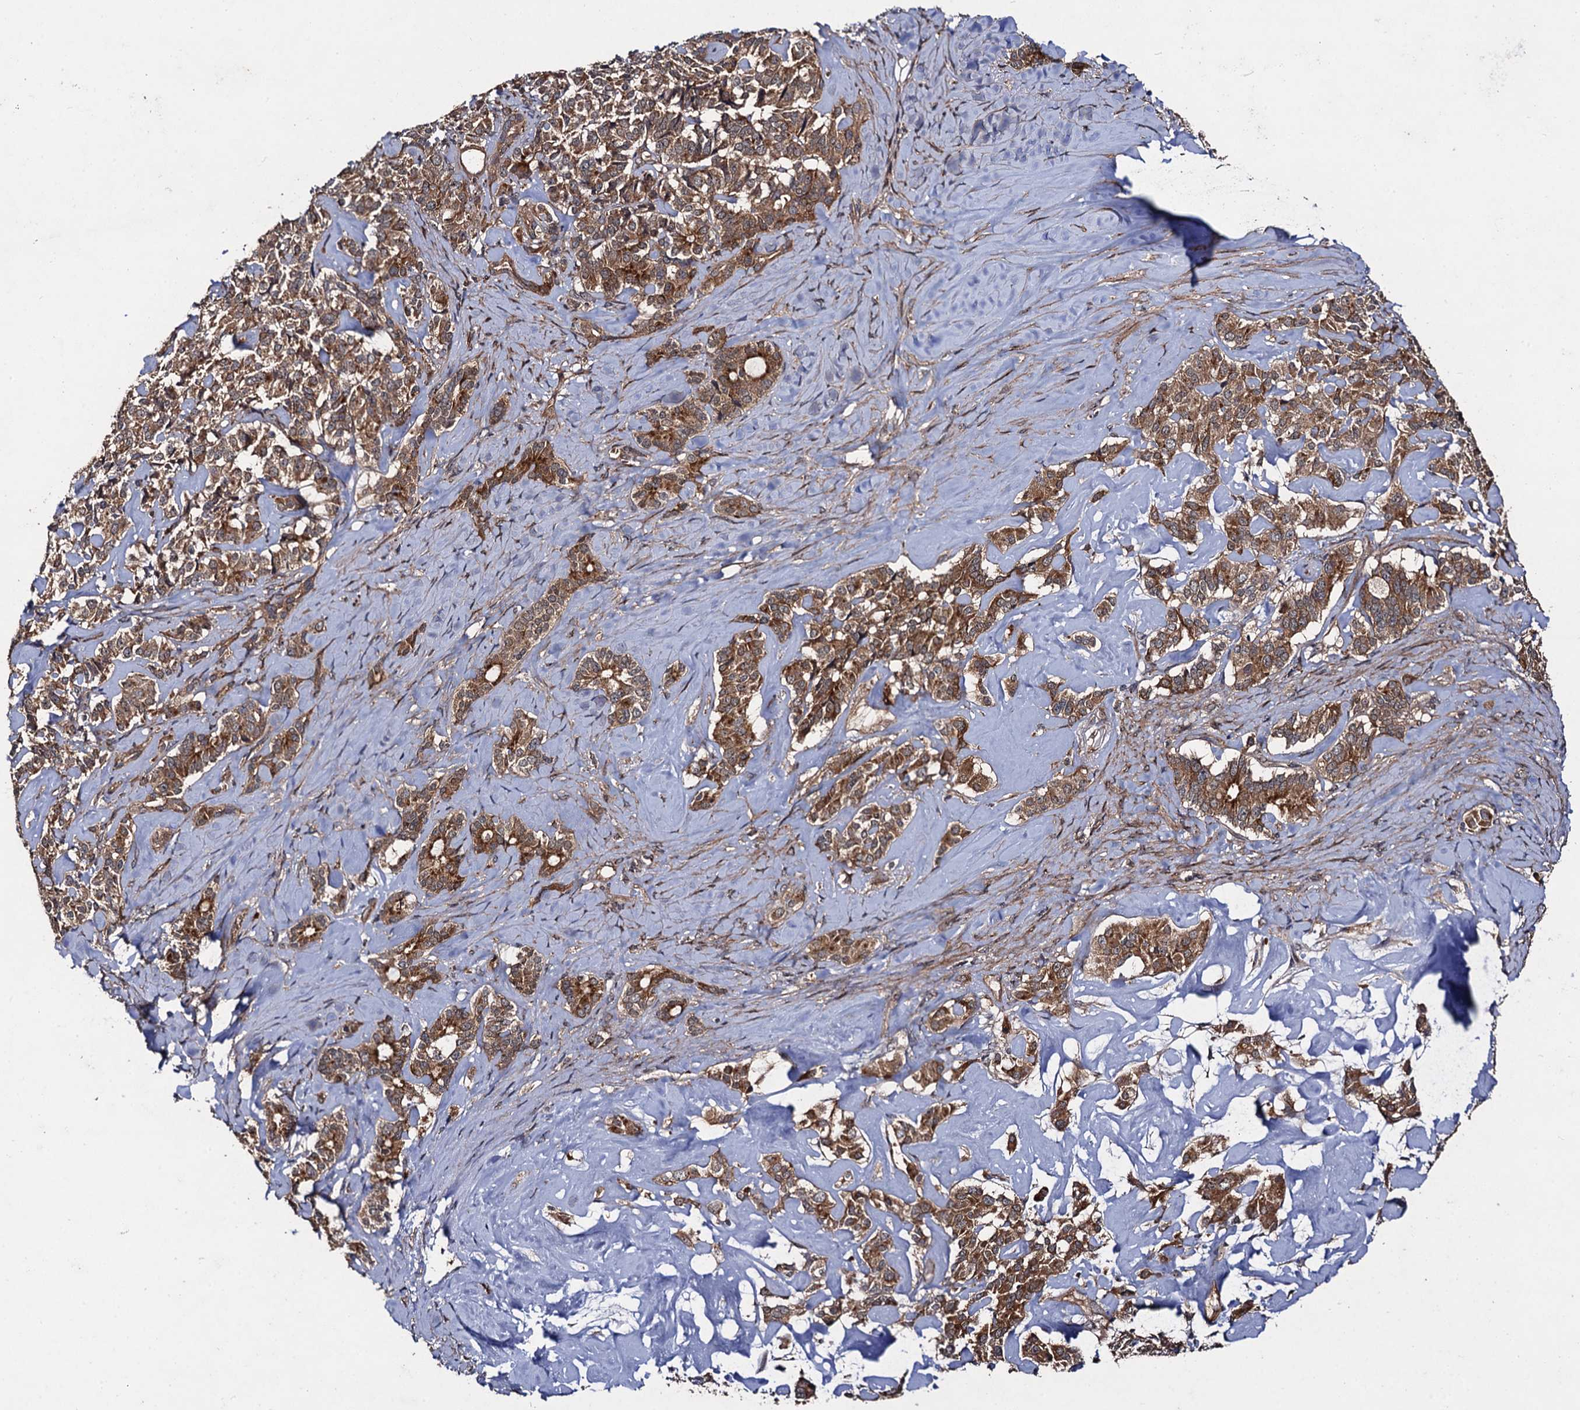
{"staining": {"intensity": "moderate", "quantity": ">75%", "location": "cytoplasmic/membranous"}, "tissue": "pancreatic cancer", "cell_type": "Tumor cells", "image_type": "cancer", "snomed": [{"axis": "morphology", "description": "Adenocarcinoma, NOS"}, {"axis": "topography", "description": "Pancreas"}], "caption": "About >75% of tumor cells in human pancreatic cancer (adenocarcinoma) demonstrate moderate cytoplasmic/membranous protein staining as visualized by brown immunohistochemical staining.", "gene": "KXD1", "patient": {"sex": "female", "age": 74}}